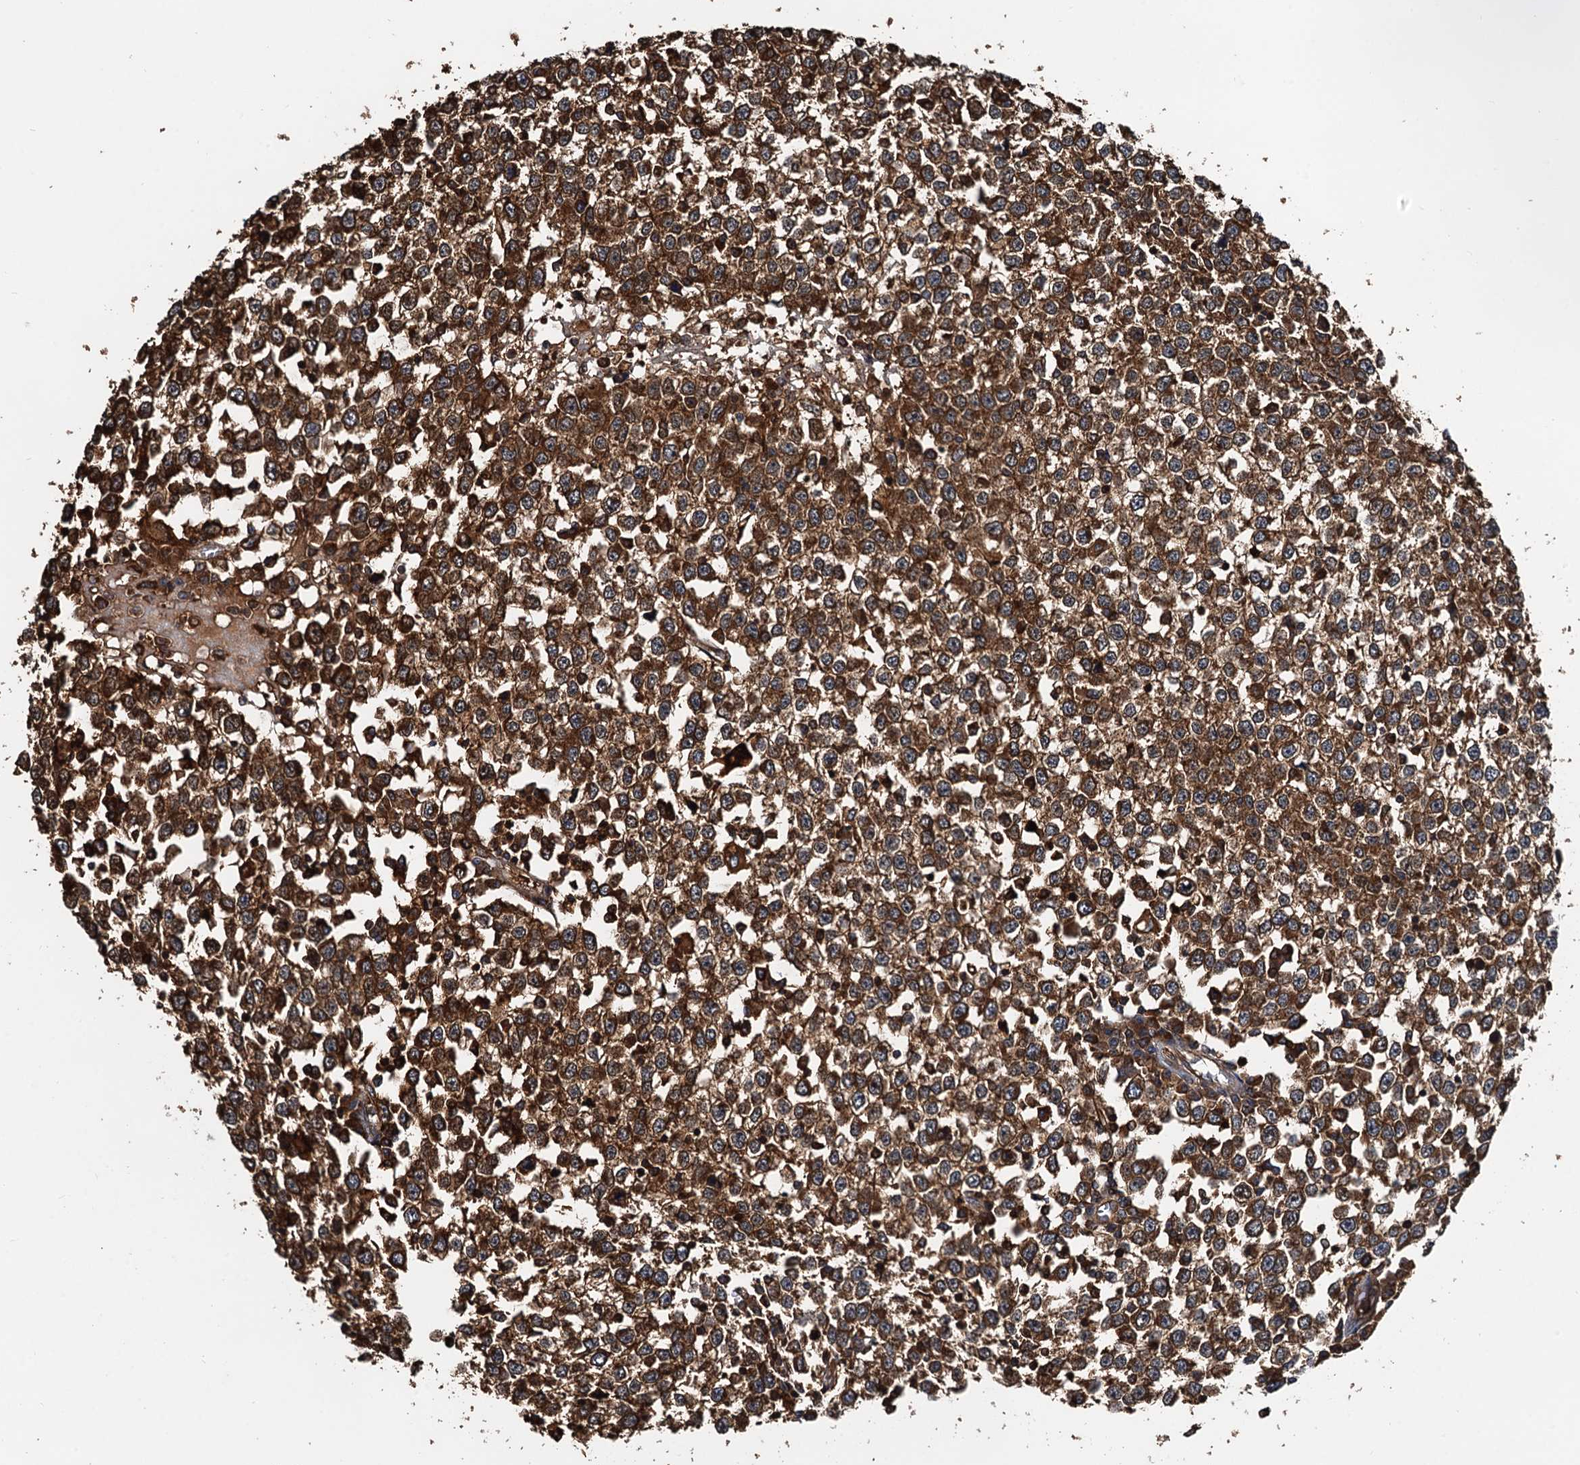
{"staining": {"intensity": "strong", "quantity": ">75%", "location": "cytoplasmic/membranous"}, "tissue": "testis cancer", "cell_type": "Tumor cells", "image_type": "cancer", "snomed": [{"axis": "morphology", "description": "Seminoma, NOS"}, {"axis": "topography", "description": "Testis"}], "caption": "DAB (3,3'-diaminobenzidine) immunohistochemical staining of testis seminoma reveals strong cytoplasmic/membranous protein expression in about >75% of tumor cells.", "gene": "USP6NL", "patient": {"sex": "male", "age": 65}}